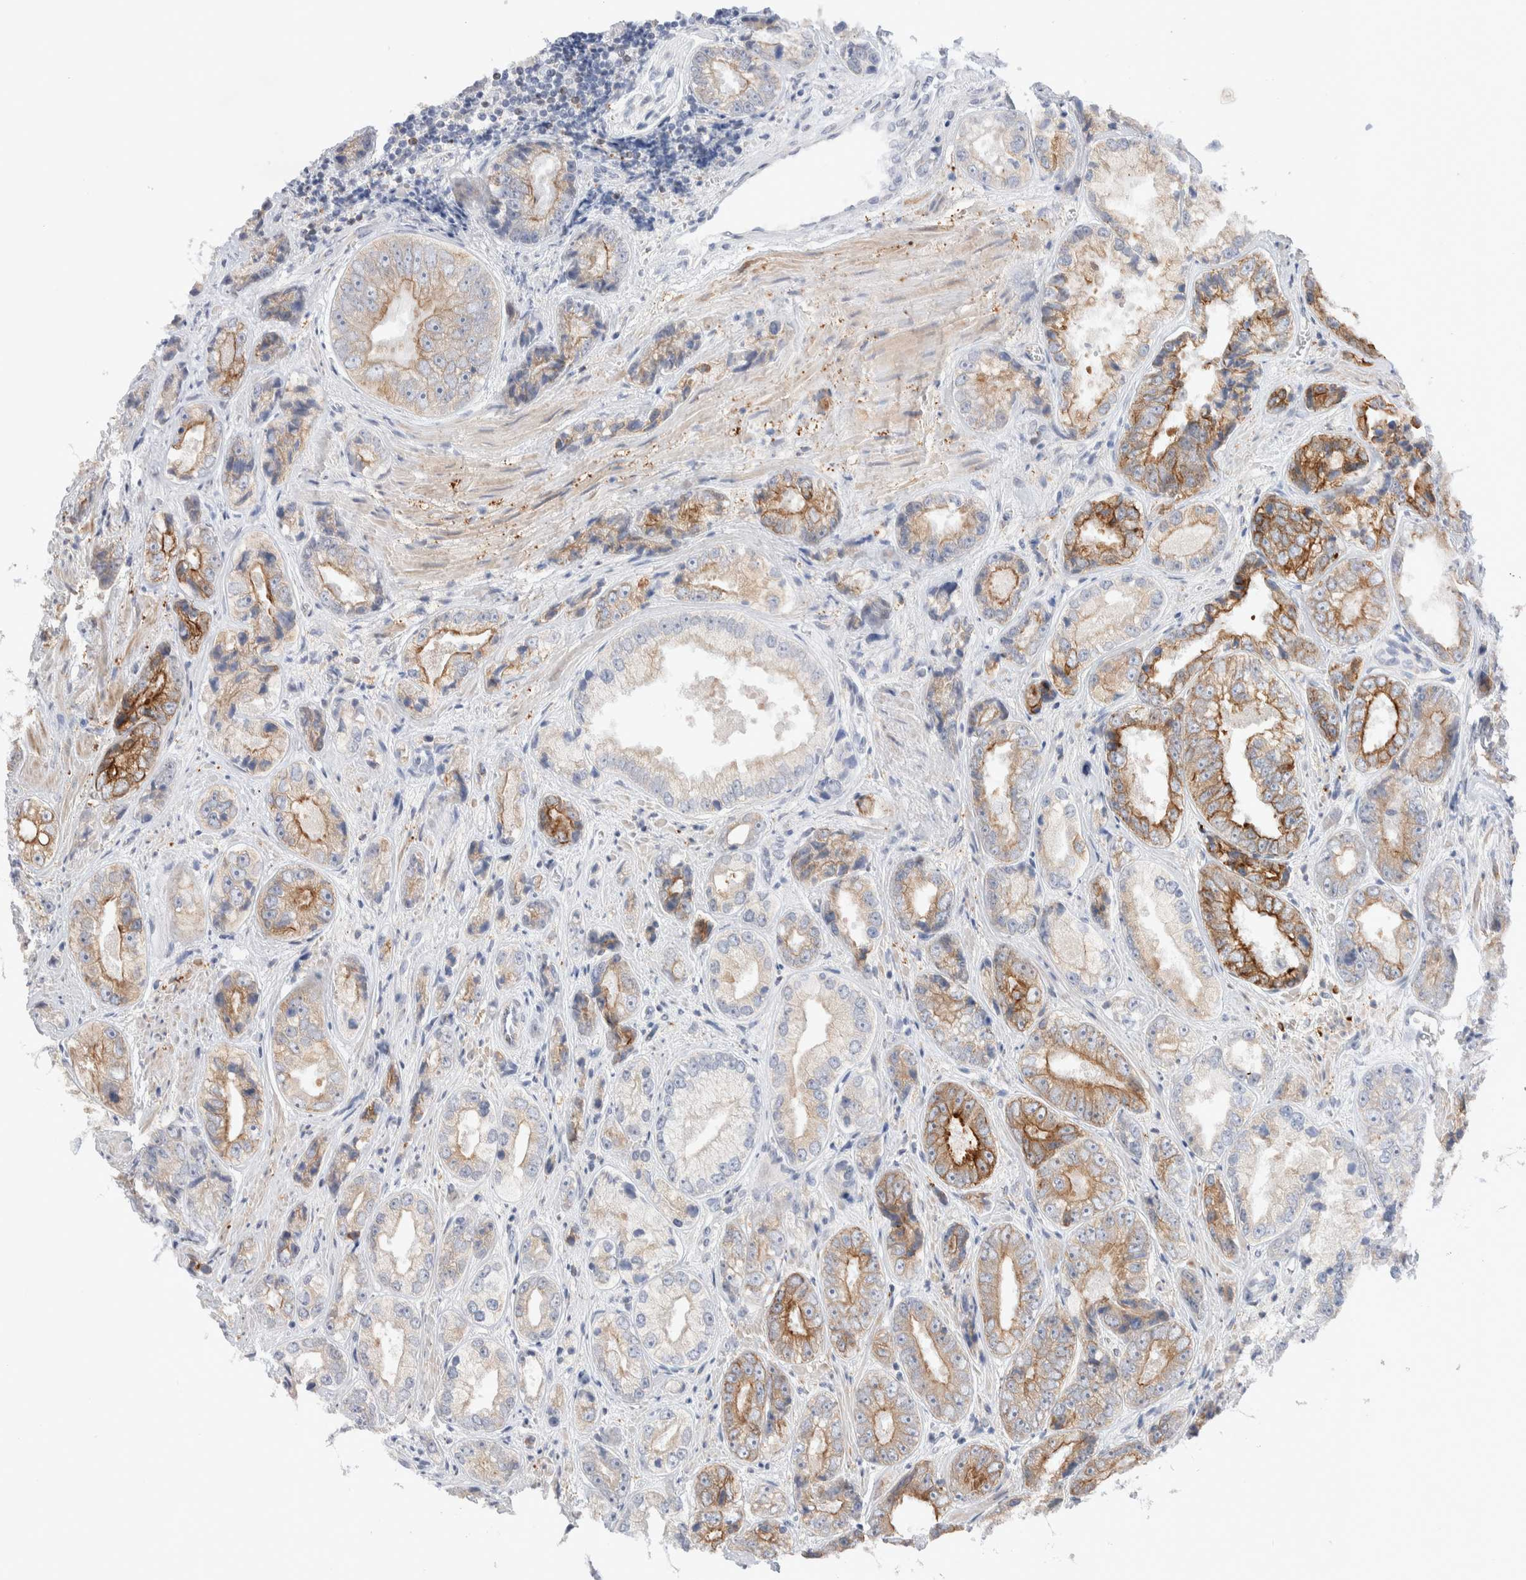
{"staining": {"intensity": "moderate", "quantity": ">75%", "location": "cytoplasmic/membranous"}, "tissue": "prostate cancer", "cell_type": "Tumor cells", "image_type": "cancer", "snomed": [{"axis": "morphology", "description": "Adenocarcinoma, High grade"}, {"axis": "topography", "description": "Prostate"}], "caption": "A brown stain highlights moderate cytoplasmic/membranous expression of a protein in human prostate high-grade adenocarcinoma tumor cells.", "gene": "C1orf112", "patient": {"sex": "male", "age": 61}}